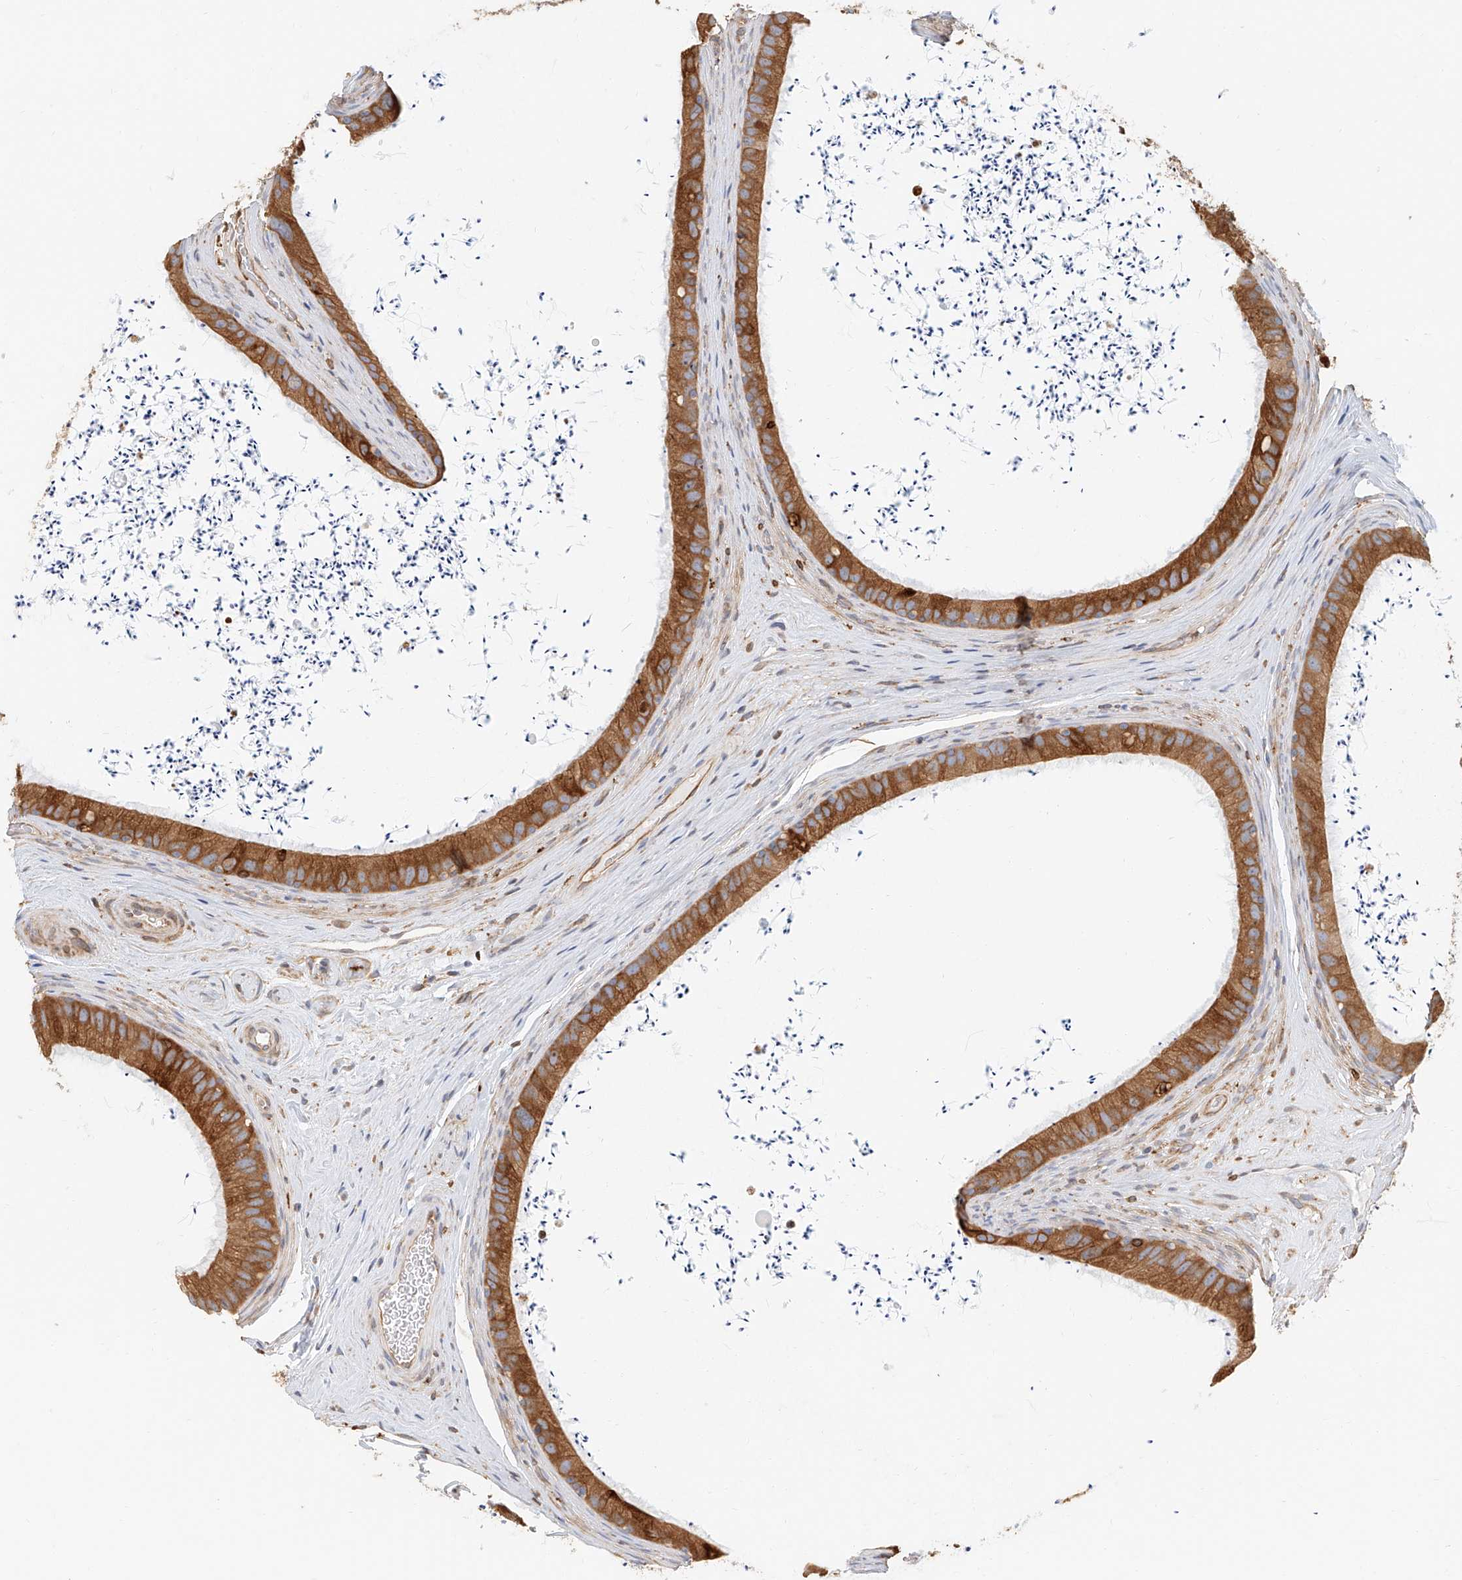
{"staining": {"intensity": "moderate", "quantity": ">75%", "location": "cytoplasmic/membranous"}, "tissue": "epididymis", "cell_type": "Glandular cells", "image_type": "normal", "snomed": [{"axis": "morphology", "description": "Normal tissue, NOS"}, {"axis": "topography", "description": "Epididymis, spermatic cord, NOS"}], "caption": "Glandular cells show medium levels of moderate cytoplasmic/membranous staining in about >75% of cells in normal human epididymis.", "gene": "DHRS7", "patient": {"sex": "male", "age": 50}}